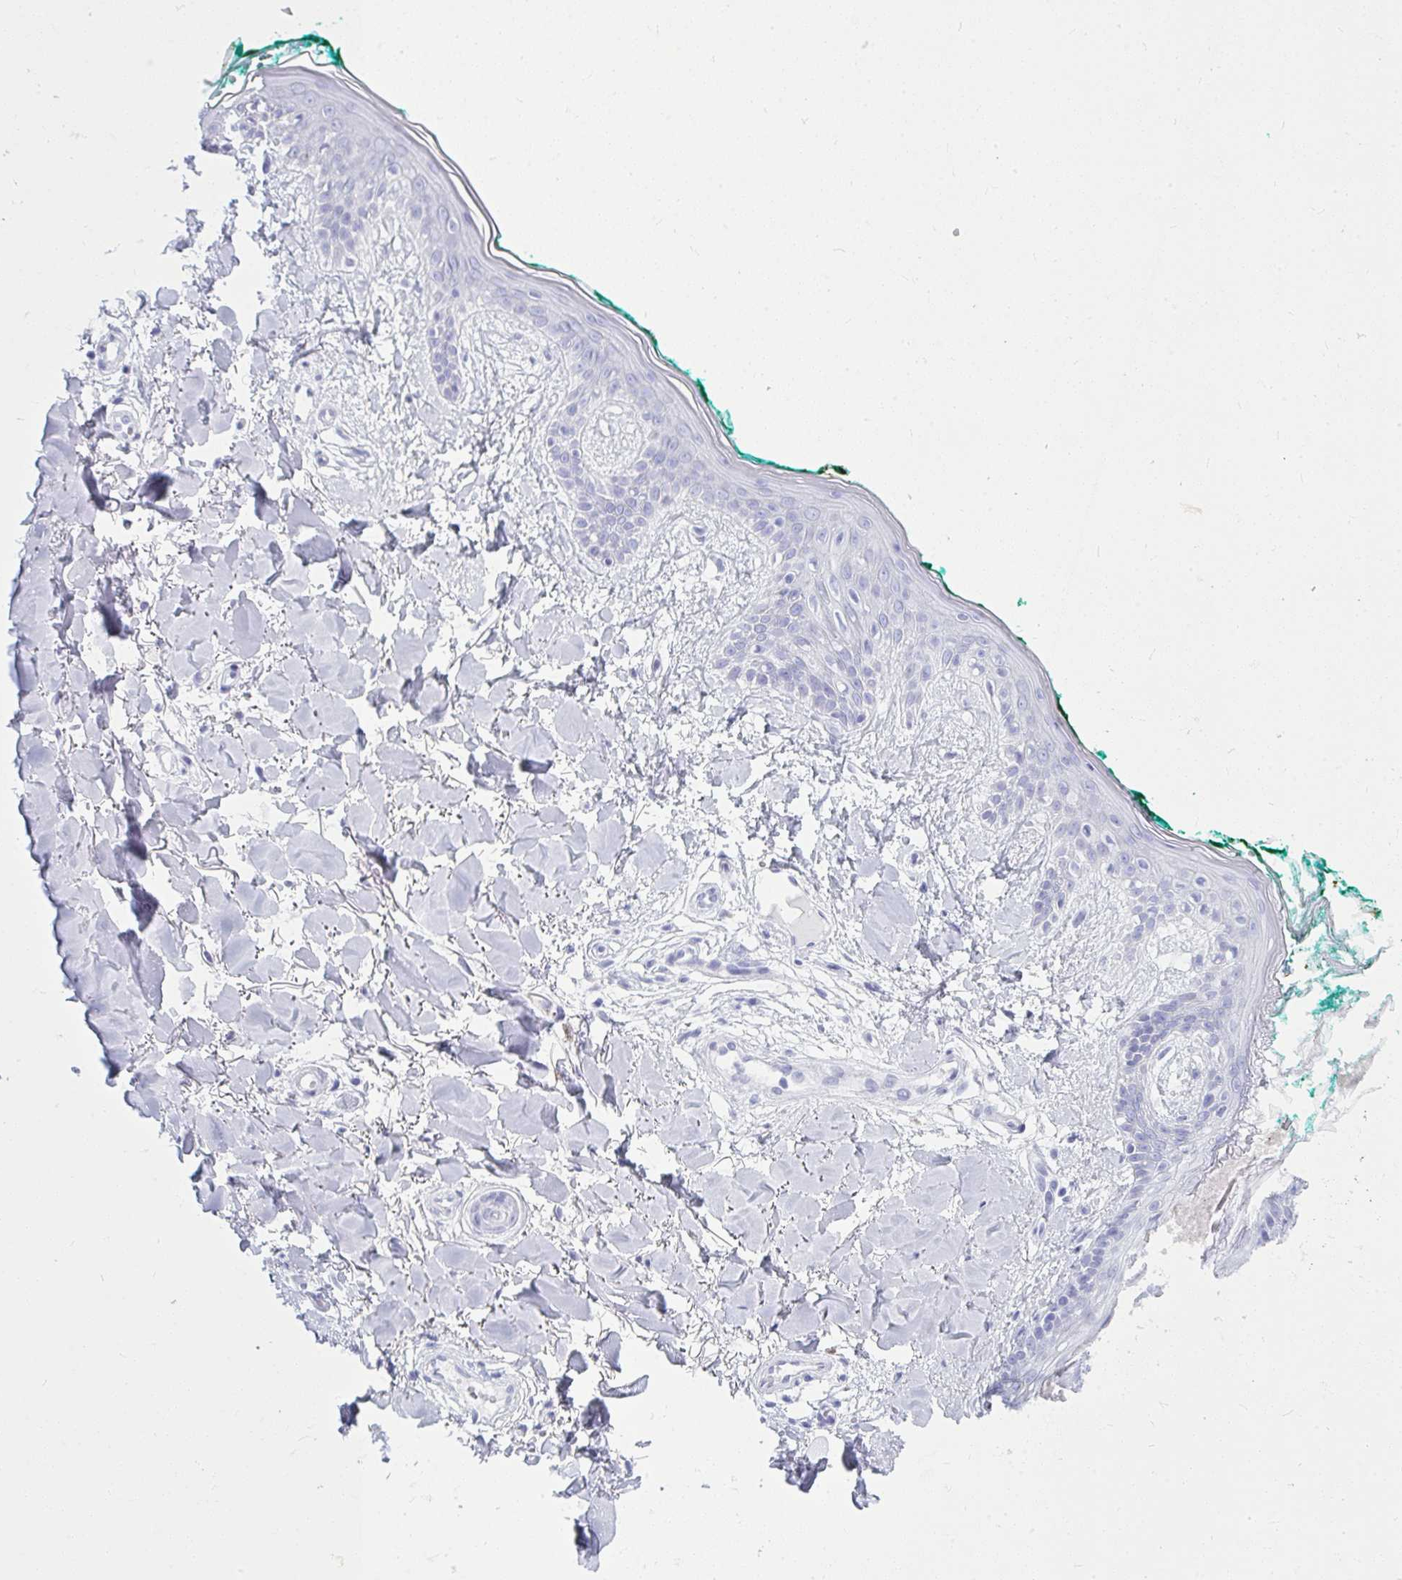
{"staining": {"intensity": "negative", "quantity": "none", "location": "none"}, "tissue": "skin", "cell_type": "Fibroblasts", "image_type": "normal", "snomed": [{"axis": "morphology", "description": "Normal tissue, NOS"}, {"axis": "topography", "description": "Skin"}], "caption": "Skin was stained to show a protein in brown. There is no significant expression in fibroblasts. (Brightfield microscopy of DAB immunohistochemistry (IHC) at high magnification).", "gene": "QDPR", "patient": {"sex": "female", "age": 34}}